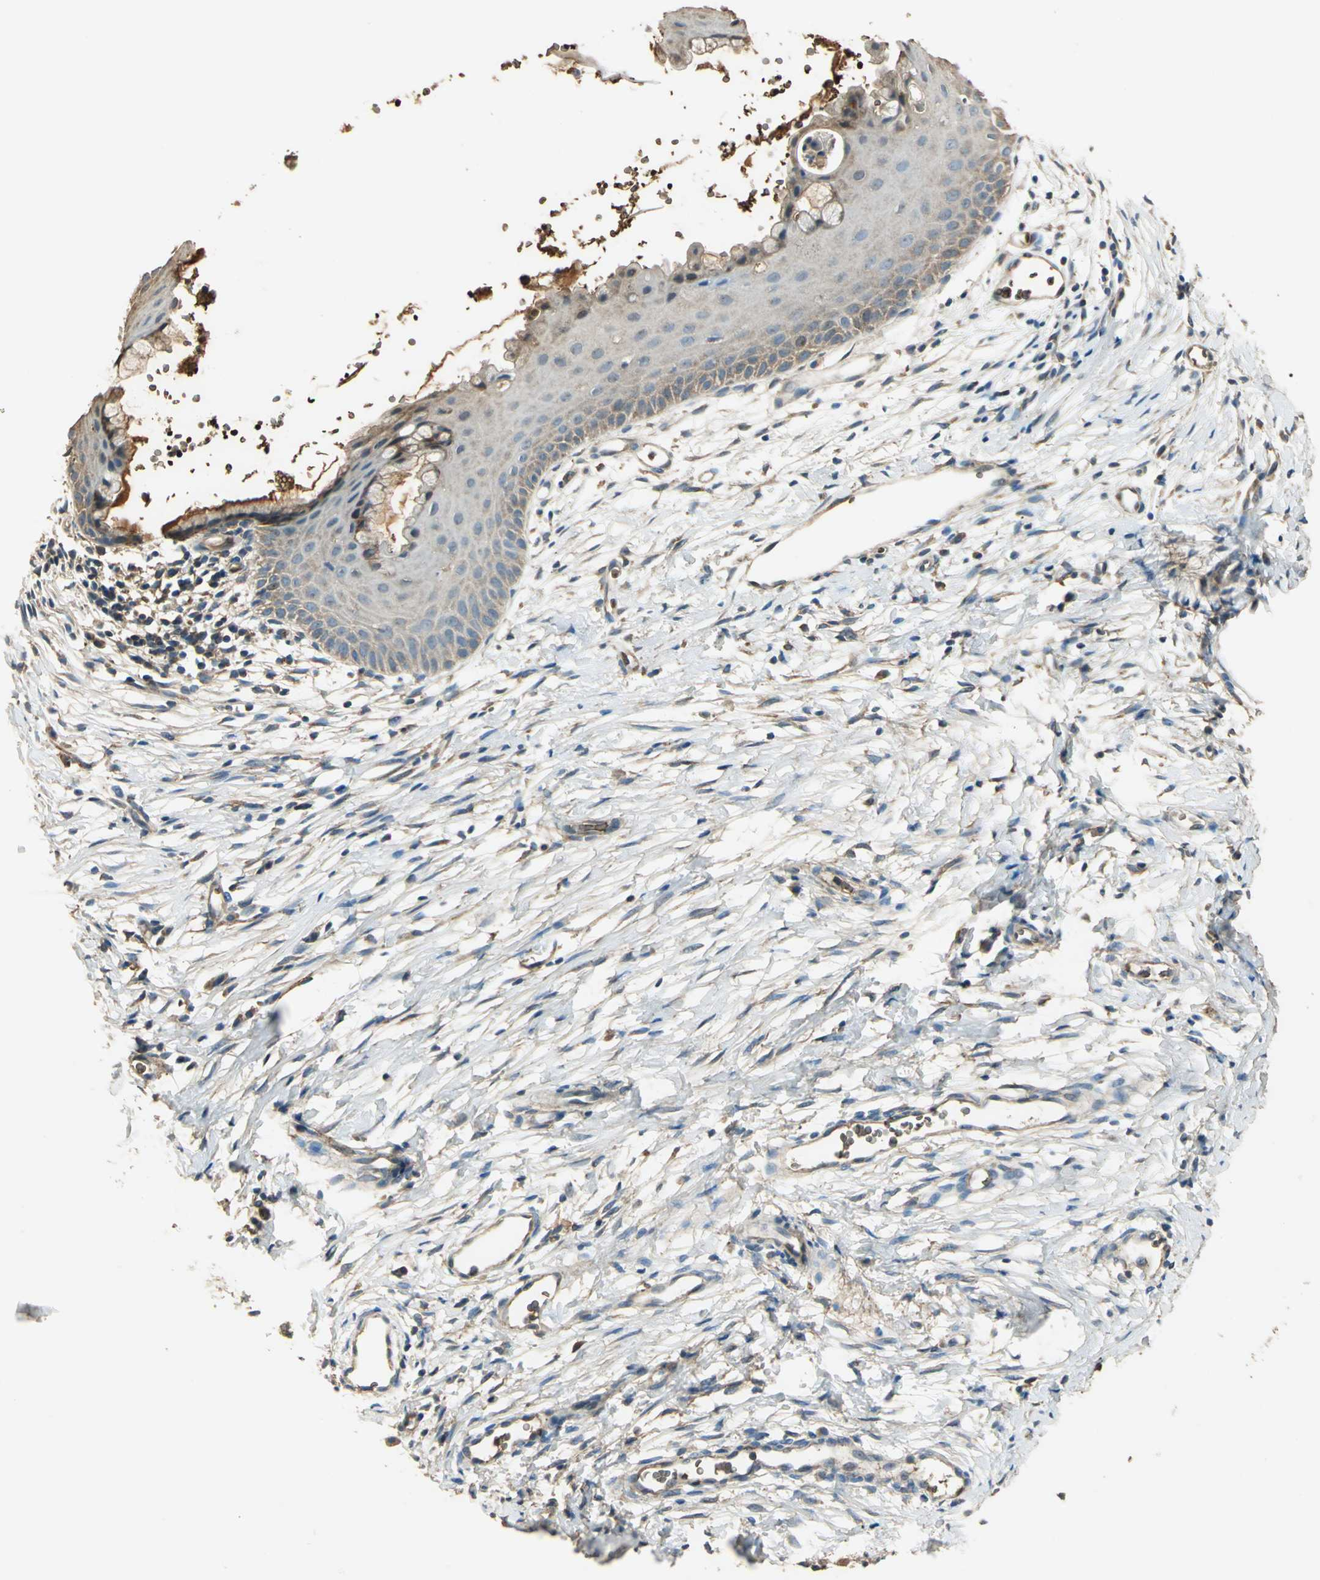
{"staining": {"intensity": "strong", "quantity": ">75%", "location": "cytoplasmic/membranous,nuclear"}, "tissue": "cervix", "cell_type": "Glandular cells", "image_type": "normal", "snomed": [{"axis": "morphology", "description": "Normal tissue, NOS"}, {"axis": "topography", "description": "Cervix"}], "caption": "Protein analysis of unremarkable cervix exhibits strong cytoplasmic/membranous,nuclear expression in approximately >75% of glandular cells.", "gene": "DDAH1", "patient": {"sex": "female", "age": 39}}